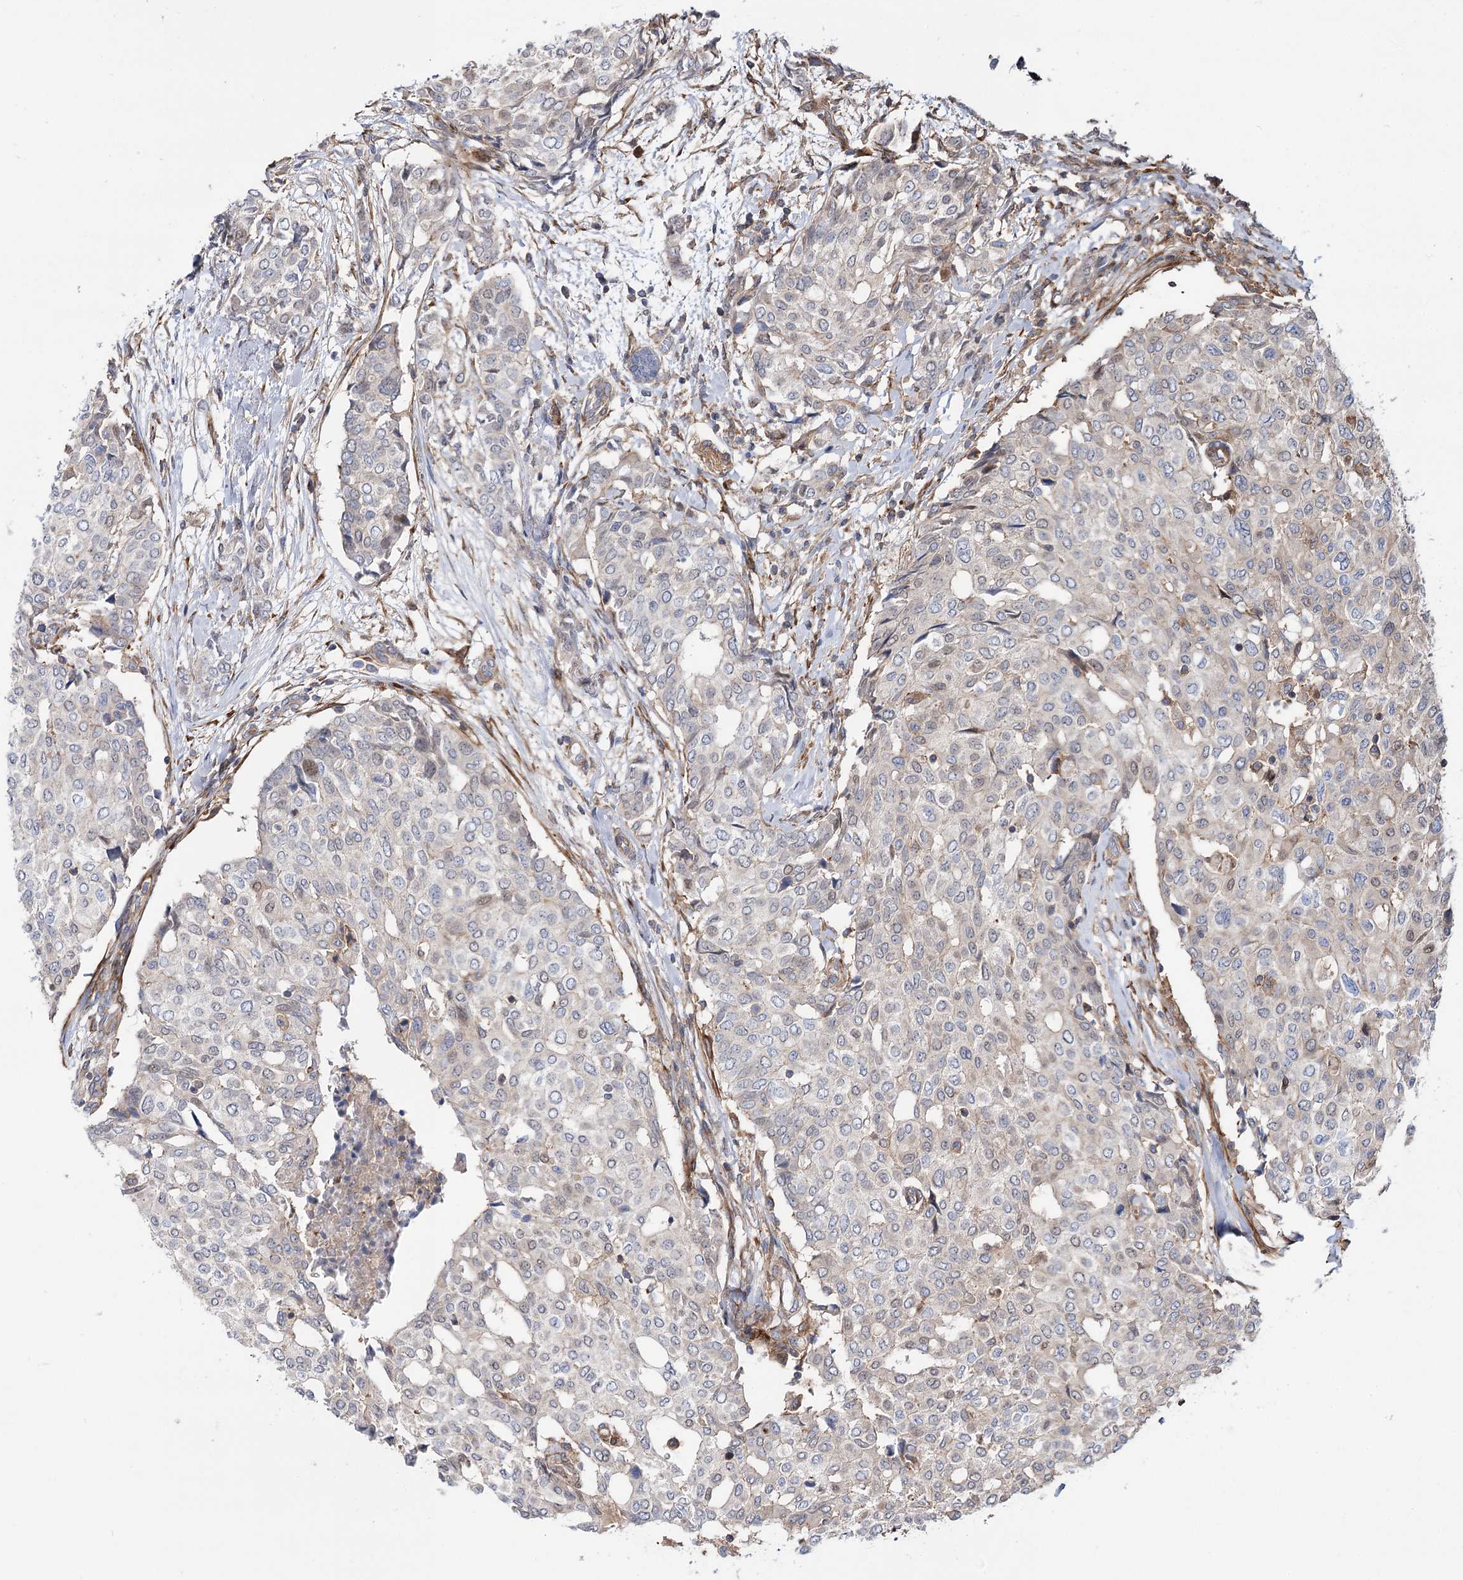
{"staining": {"intensity": "negative", "quantity": "none", "location": "none"}, "tissue": "breast cancer", "cell_type": "Tumor cells", "image_type": "cancer", "snomed": [{"axis": "morphology", "description": "Lobular carcinoma"}, {"axis": "topography", "description": "Breast"}], "caption": "Immunohistochemistry of breast cancer (lobular carcinoma) displays no expression in tumor cells.", "gene": "DPP3", "patient": {"sex": "female", "age": 51}}